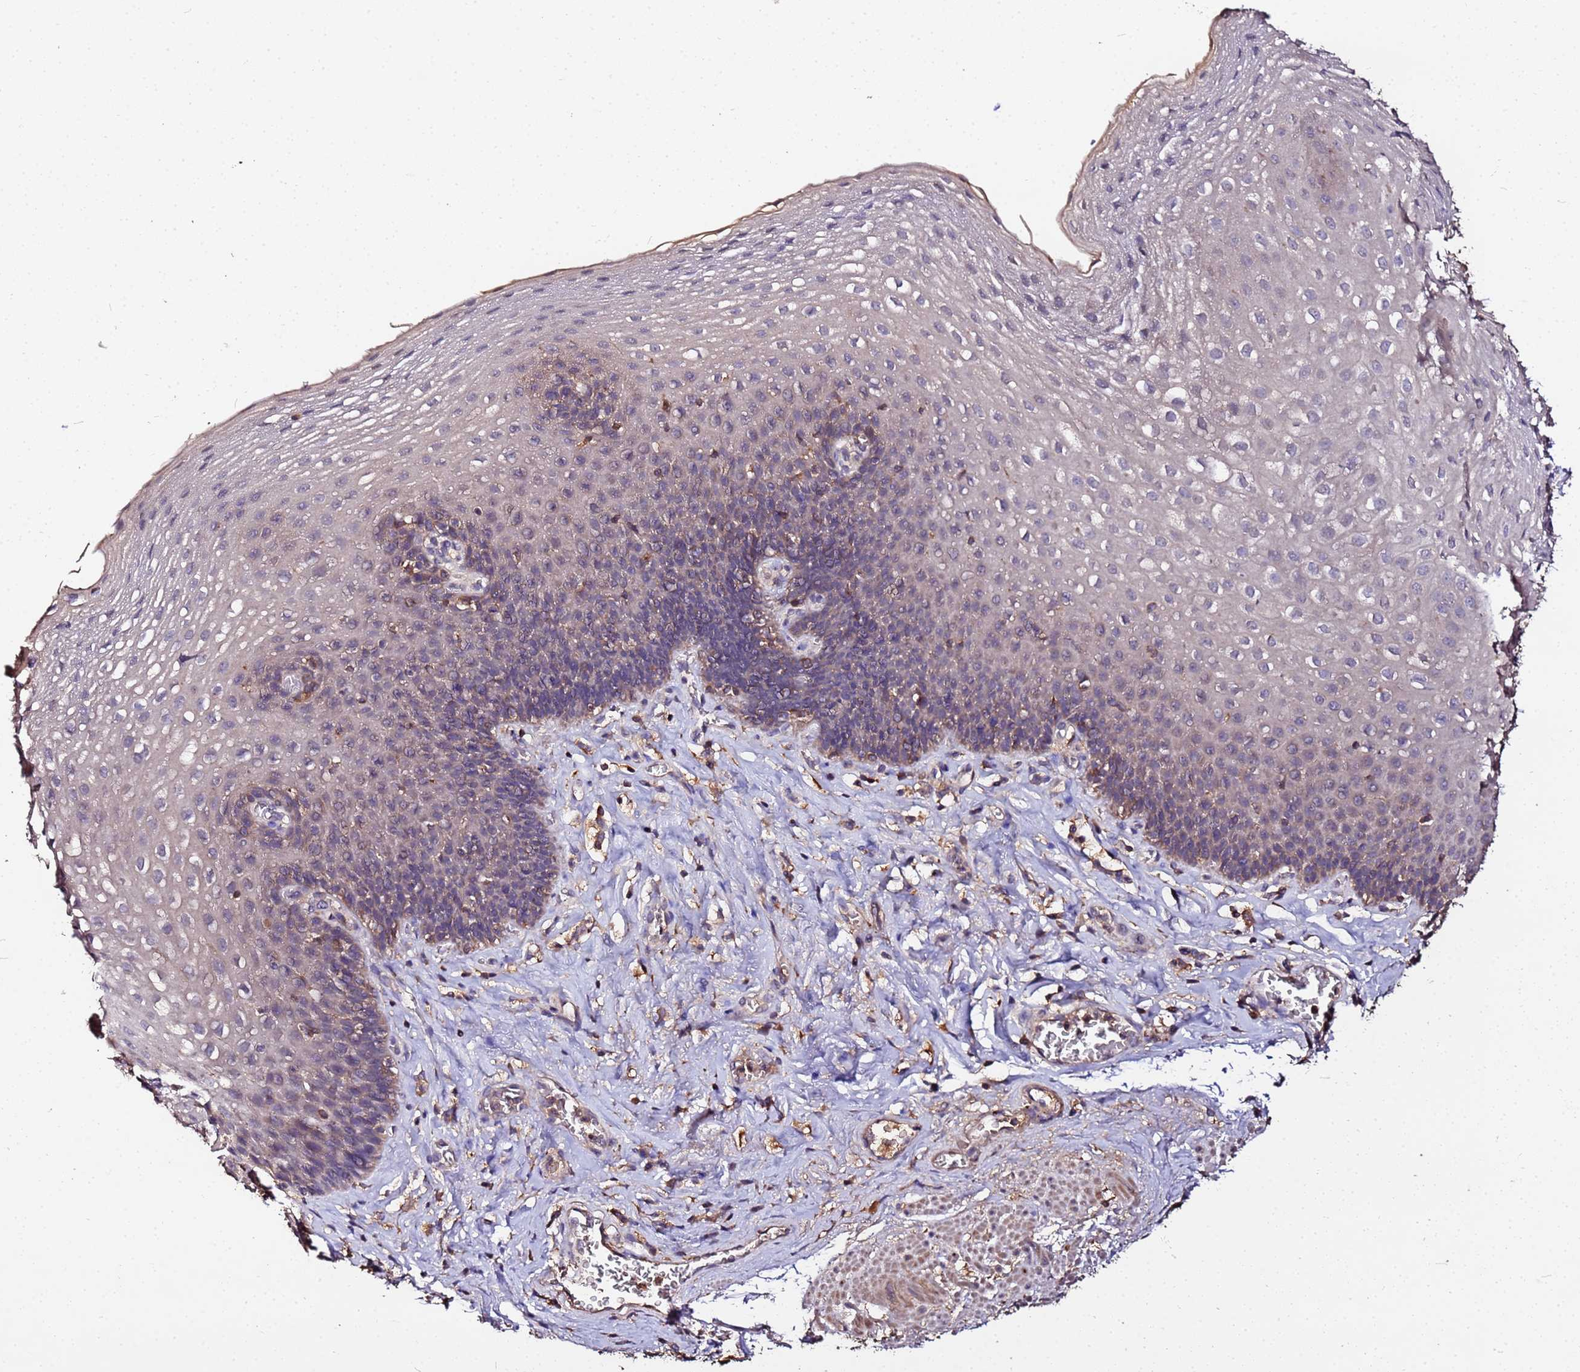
{"staining": {"intensity": "weak", "quantity": "25%-75%", "location": "cytoplasmic/membranous"}, "tissue": "esophagus", "cell_type": "Squamous epithelial cells", "image_type": "normal", "snomed": [{"axis": "morphology", "description": "Normal tissue, NOS"}, {"axis": "topography", "description": "Esophagus"}], "caption": "Immunohistochemical staining of benign esophagus shows weak cytoplasmic/membranous protein expression in about 25%-75% of squamous epithelial cells. (brown staining indicates protein expression, while blue staining denotes nuclei).", "gene": "MTERF1", "patient": {"sex": "female", "age": 66}}